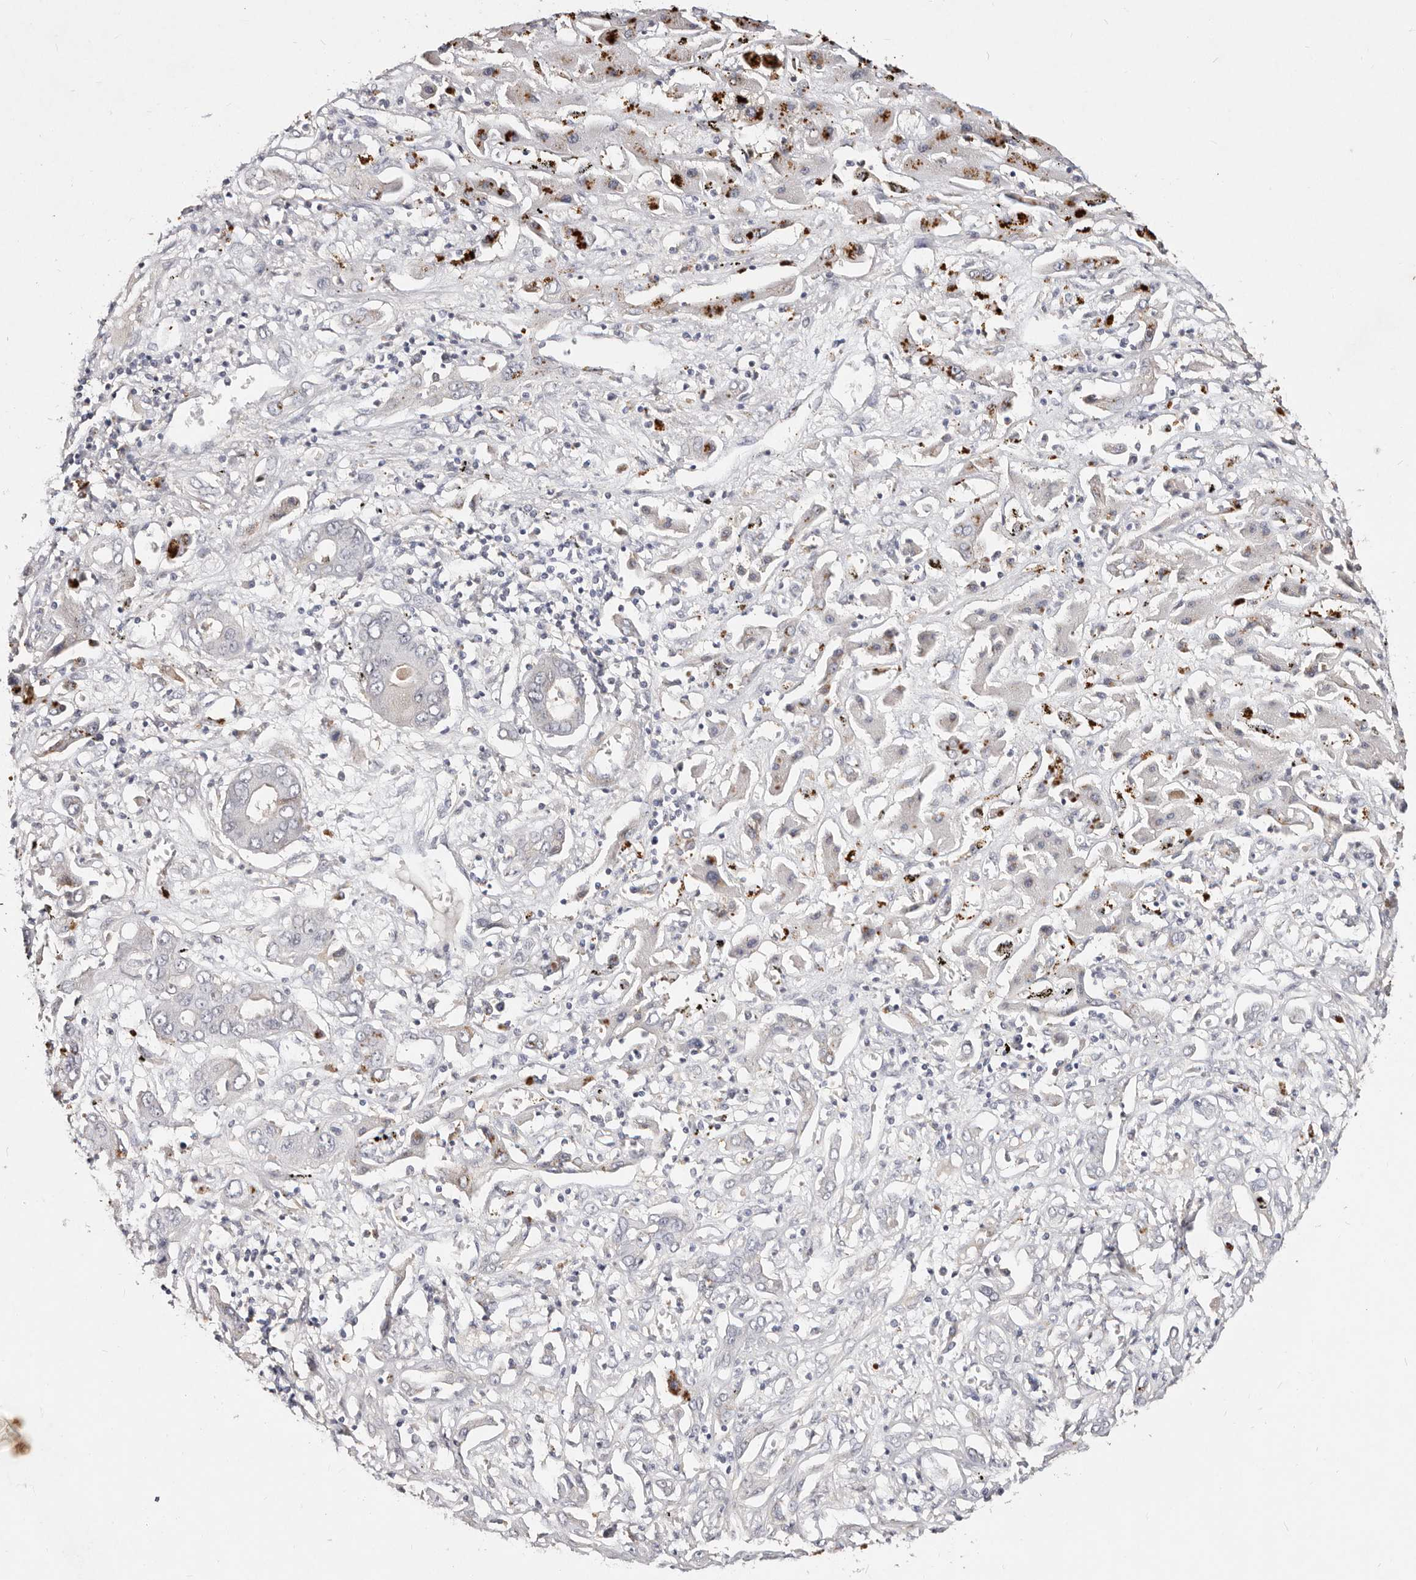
{"staining": {"intensity": "negative", "quantity": "none", "location": "none"}, "tissue": "liver cancer", "cell_type": "Tumor cells", "image_type": "cancer", "snomed": [{"axis": "morphology", "description": "Cholangiocarcinoma"}, {"axis": "topography", "description": "Liver"}], "caption": "Image shows no protein staining in tumor cells of liver cancer (cholangiocarcinoma) tissue. Brightfield microscopy of IHC stained with DAB (3,3'-diaminobenzidine) (brown) and hematoxylin (blue), captured at high magnification.", "gene": "MRPS33", "patient": {"sex": "male", "age": 67}}